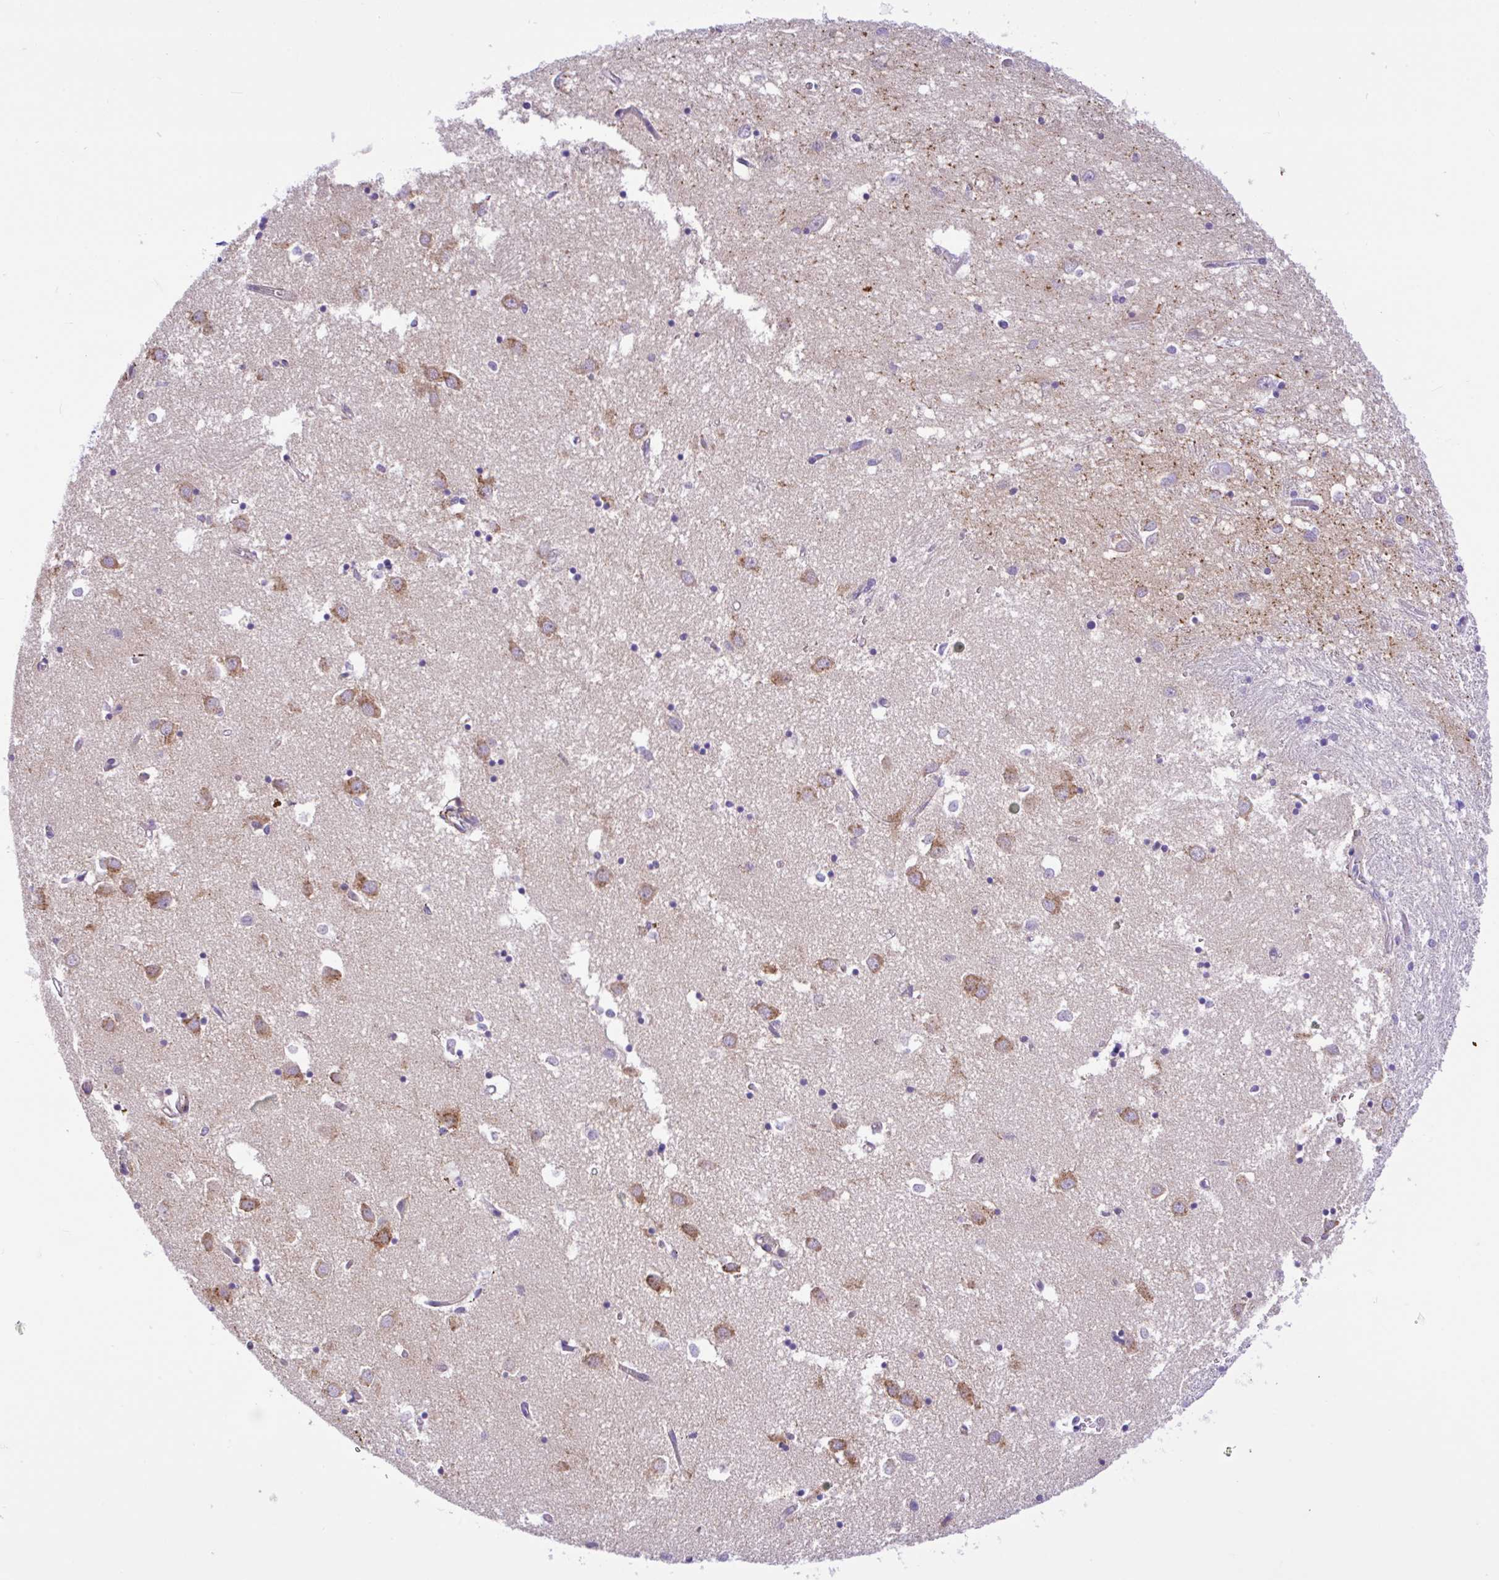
{"staining": {"intensity": "negative", "quantity": "none", "location": "none"}, "tissue": "caudate", "cell_type": "Glial cells", "image_type": "normal", "snomed": [{"axis": "morphology", "description": "Normal tissue, NOS"}, {"axis": "topography", "description": "Lateral ventricle wall"}], "caption": "Immunohistochemistry photomicrograph of unremarkable caudate: caudate stained with DAB demonstrates no significant protein positivity in glial cells.", "gene": "ANO4", "patient": {"sex": "male", "age": 70}}